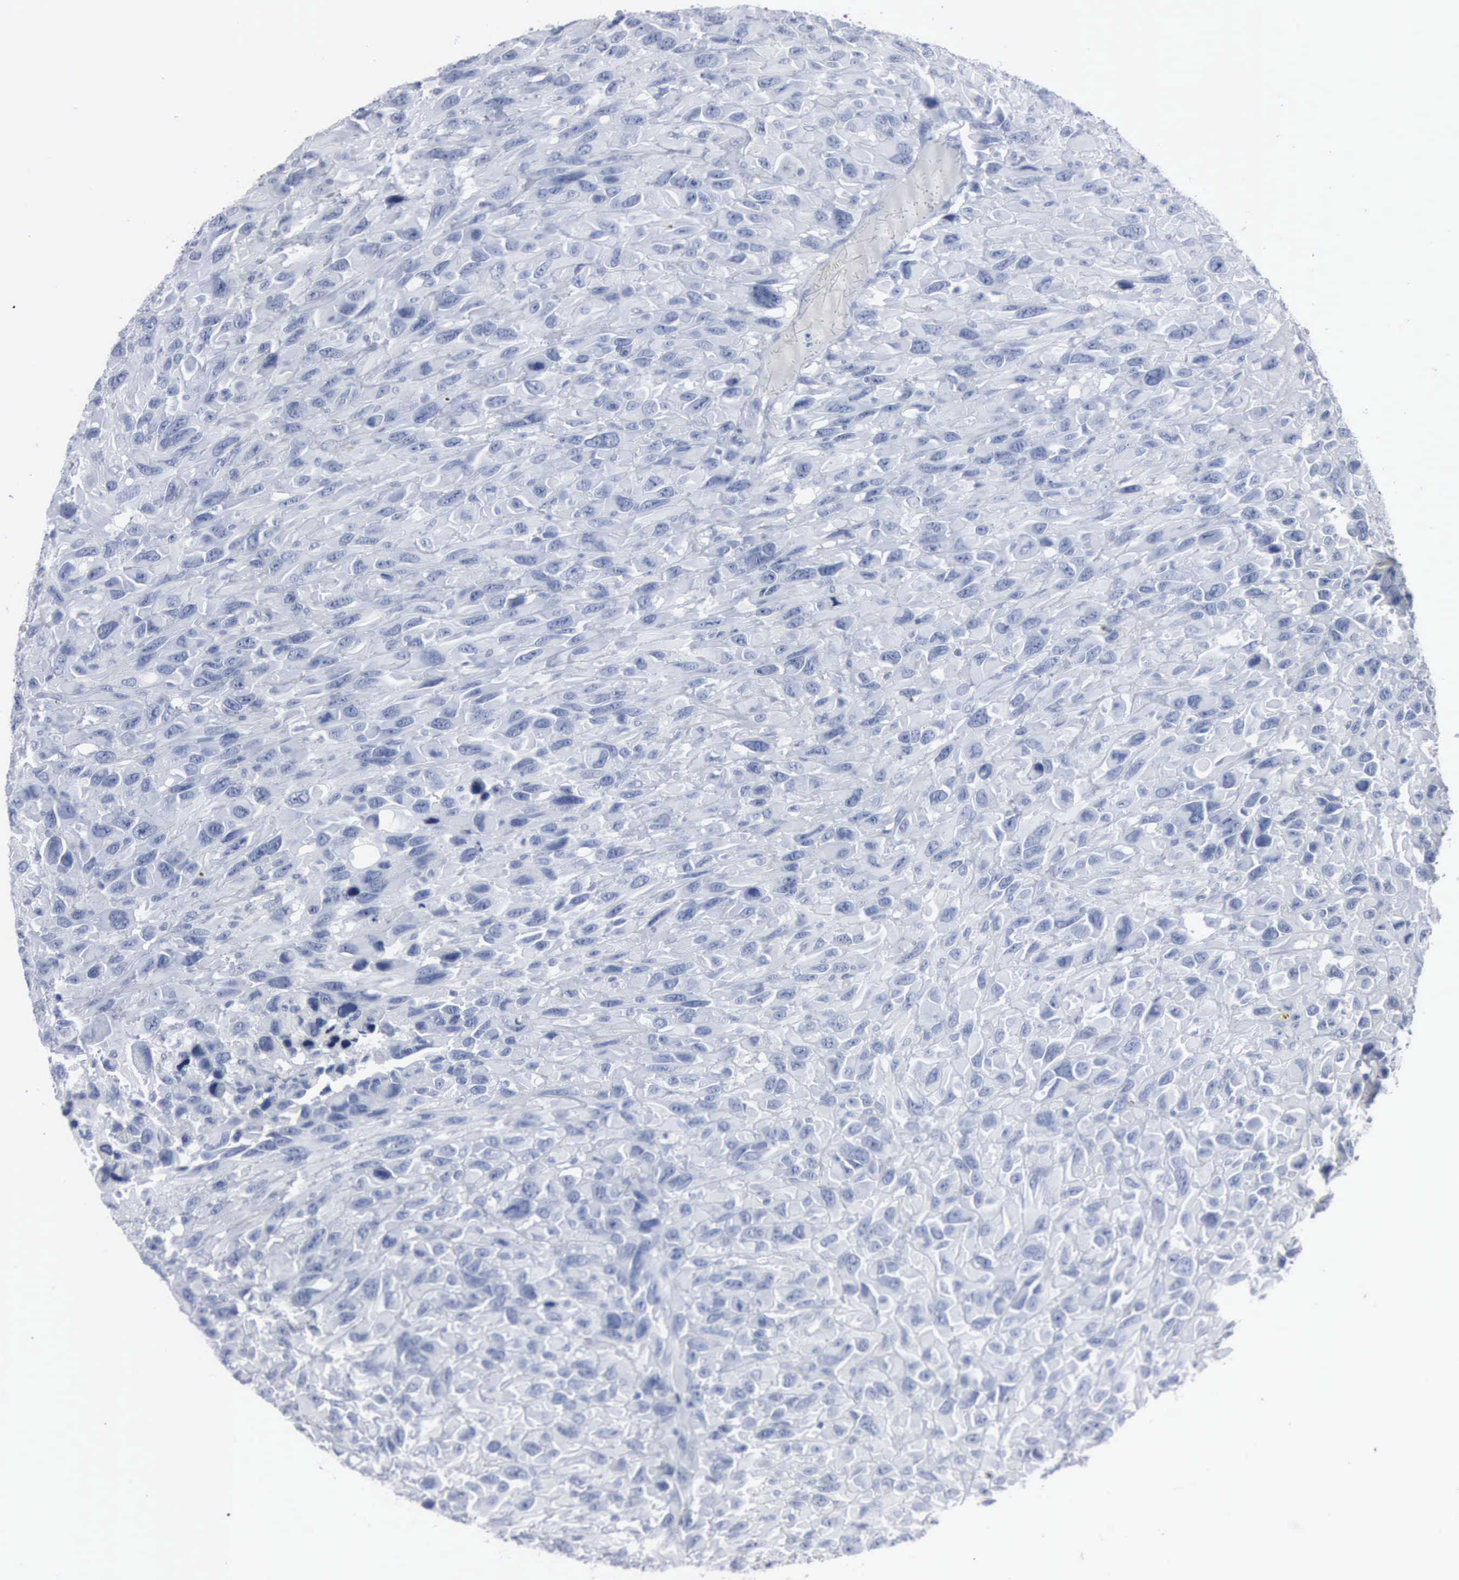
{"staining": {"intensity": "negative", "quantity": "none", "location": "none"}, "tissue": "renal cancer", "cell_type": "Tumor cells", "image_type": "cancer", "snomed": [{"axis": "morphology", "description": "Adenocarcinoma, NOS"}, {"axis": "topography", "description": "Kidney"}], "caption": "Immunohistochemistry image of neoplastic tissue: human renal cancer (adenocarcinoma) stained with DAB (3,3'-diaminobenzidine) displays no significant protein expression in tumor cells. Nuclei are stained in blue.", "gene": "DMD", "patient": {"sex": "male", "age": 79}}